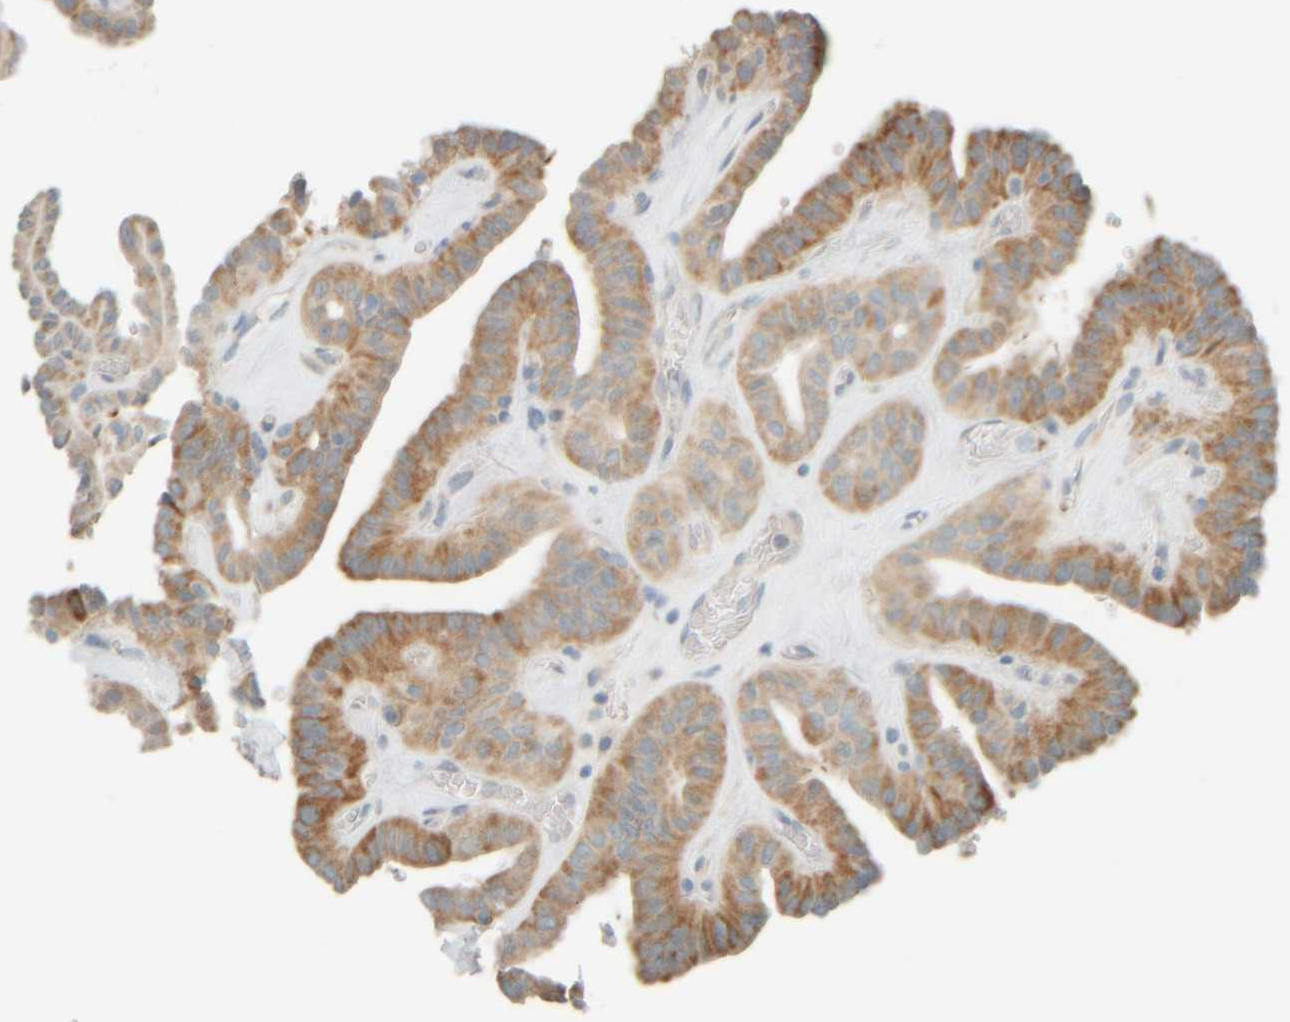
{"staining": {"intensity": "moderate", "quantity": ">75%", "location": "cytoplasmic/membranous"}, "tissue": "thyroid cancer", "cell_type": "Tumor cells", "image_type": "cancer", "snomed": [{"axis": "morphology", "description": "Papillary adenocarcinoma, NOS"}, {"axis": "topography", "description": "Thyroid gland"}], "caption": "This image displays thyroid papillary adenocarcinoma stained with IHC to label a protein in brown. The cytoplasmic/membranous of tumor cells show moderate positivity for the protein. Nuclei are counter-stained blue.", "gene": "PTGES3L-AARSD1", "patient": {"sex": "male", "age": 77}}